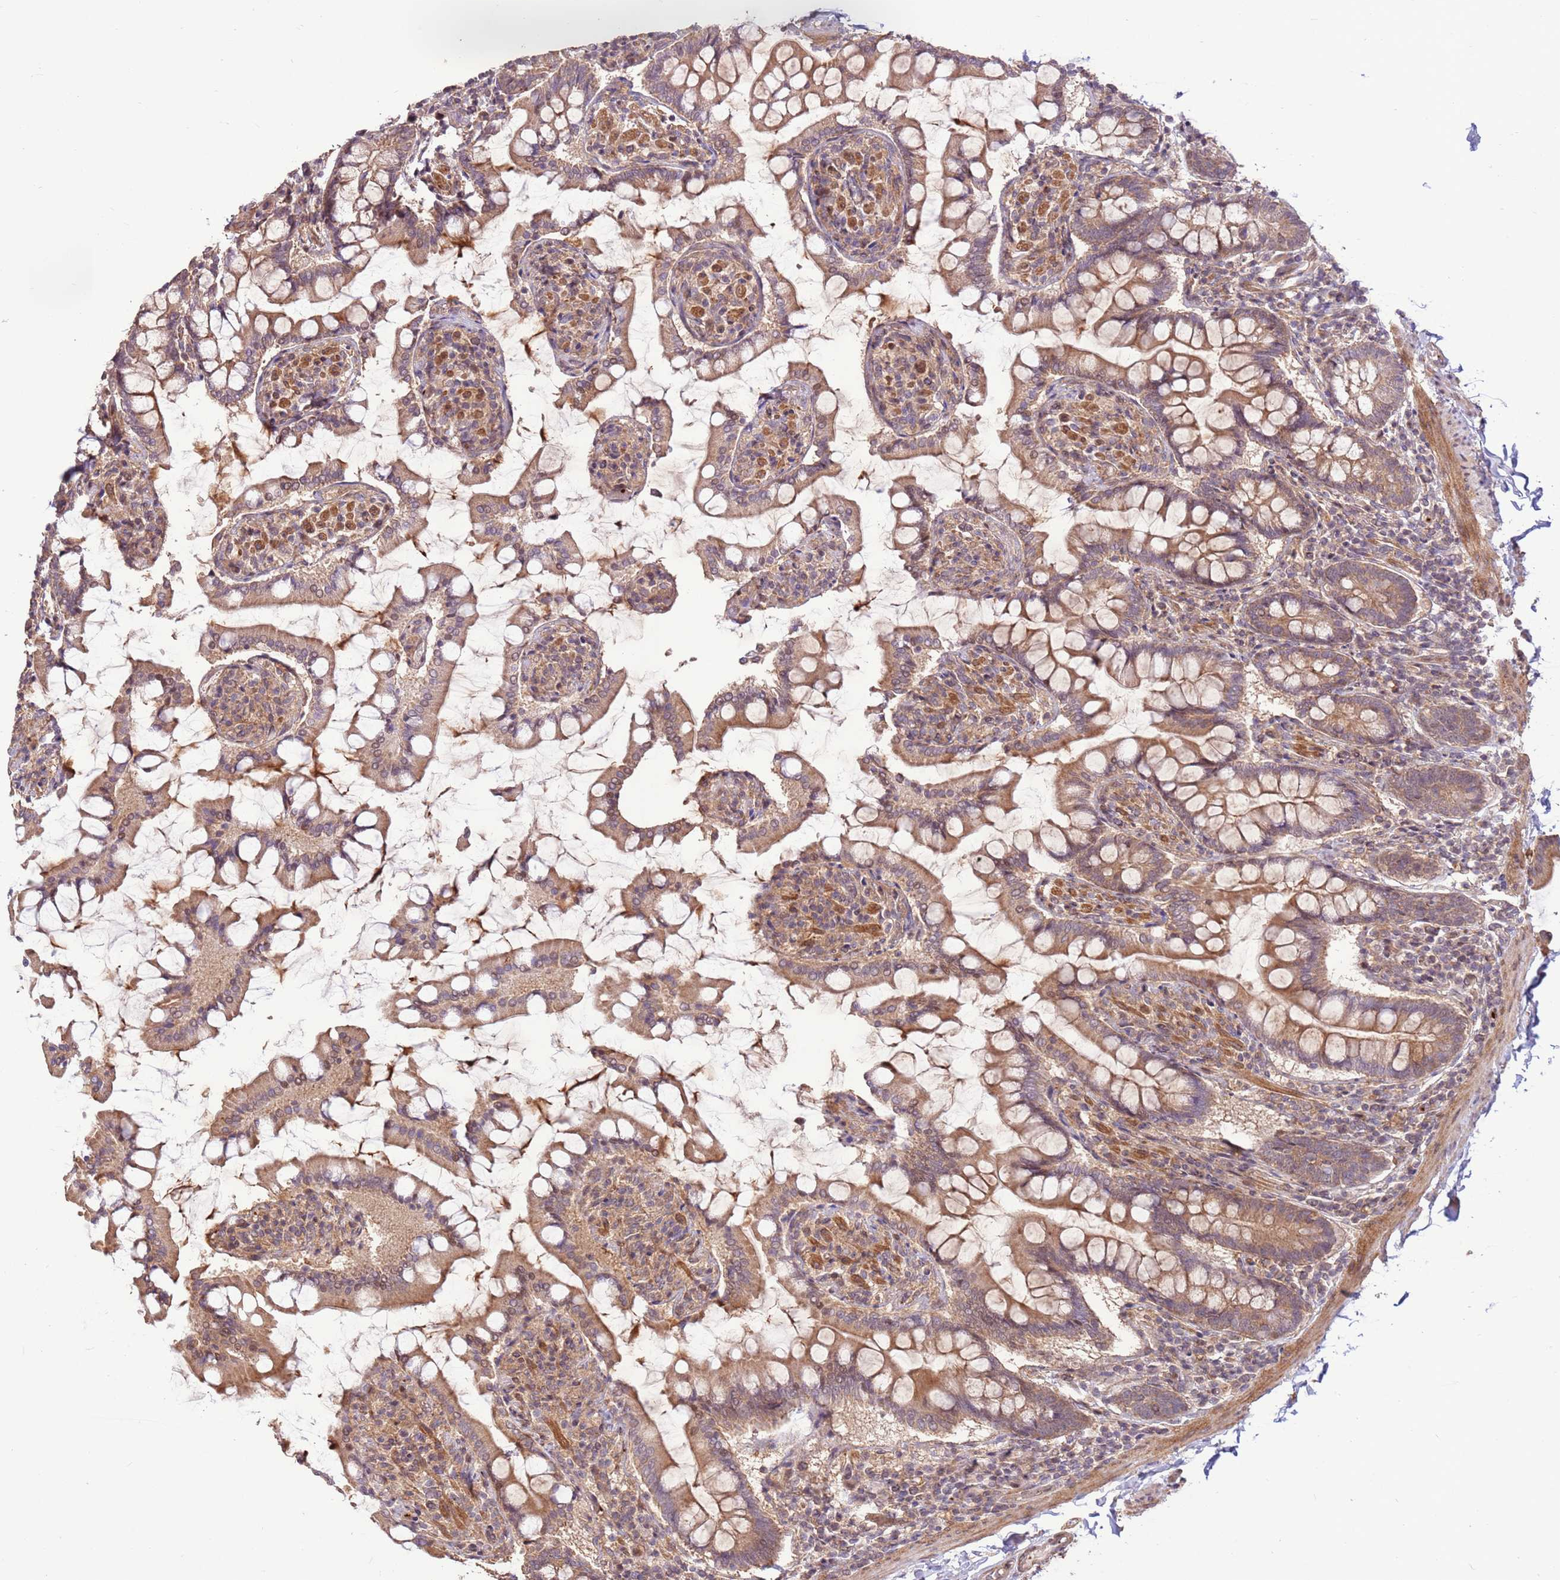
{"staining": {"intensity": "moderate", "quantity": ">75%", "location": "cytoplasmic/membranous"}, "tissue": "small intestine", "cell_type": "Glandular cells", "image_type": "normal", "snomed": [{"axis": "morphology", "description": "Normal tissue, NOS"}, {"axis": "topography", "description": "Small intestine"}], "caption": "Immunohistochemistry (IHC) (DAB (3,3'-diaminobenzidine)) staining of unremarkable human small intestine demonstrates moderate cytoplasmic/membranous protein expression in approximately >75% of glandular cells.", "gene": "CCDC112", "patient": {"sex": "male", "age": 41}}